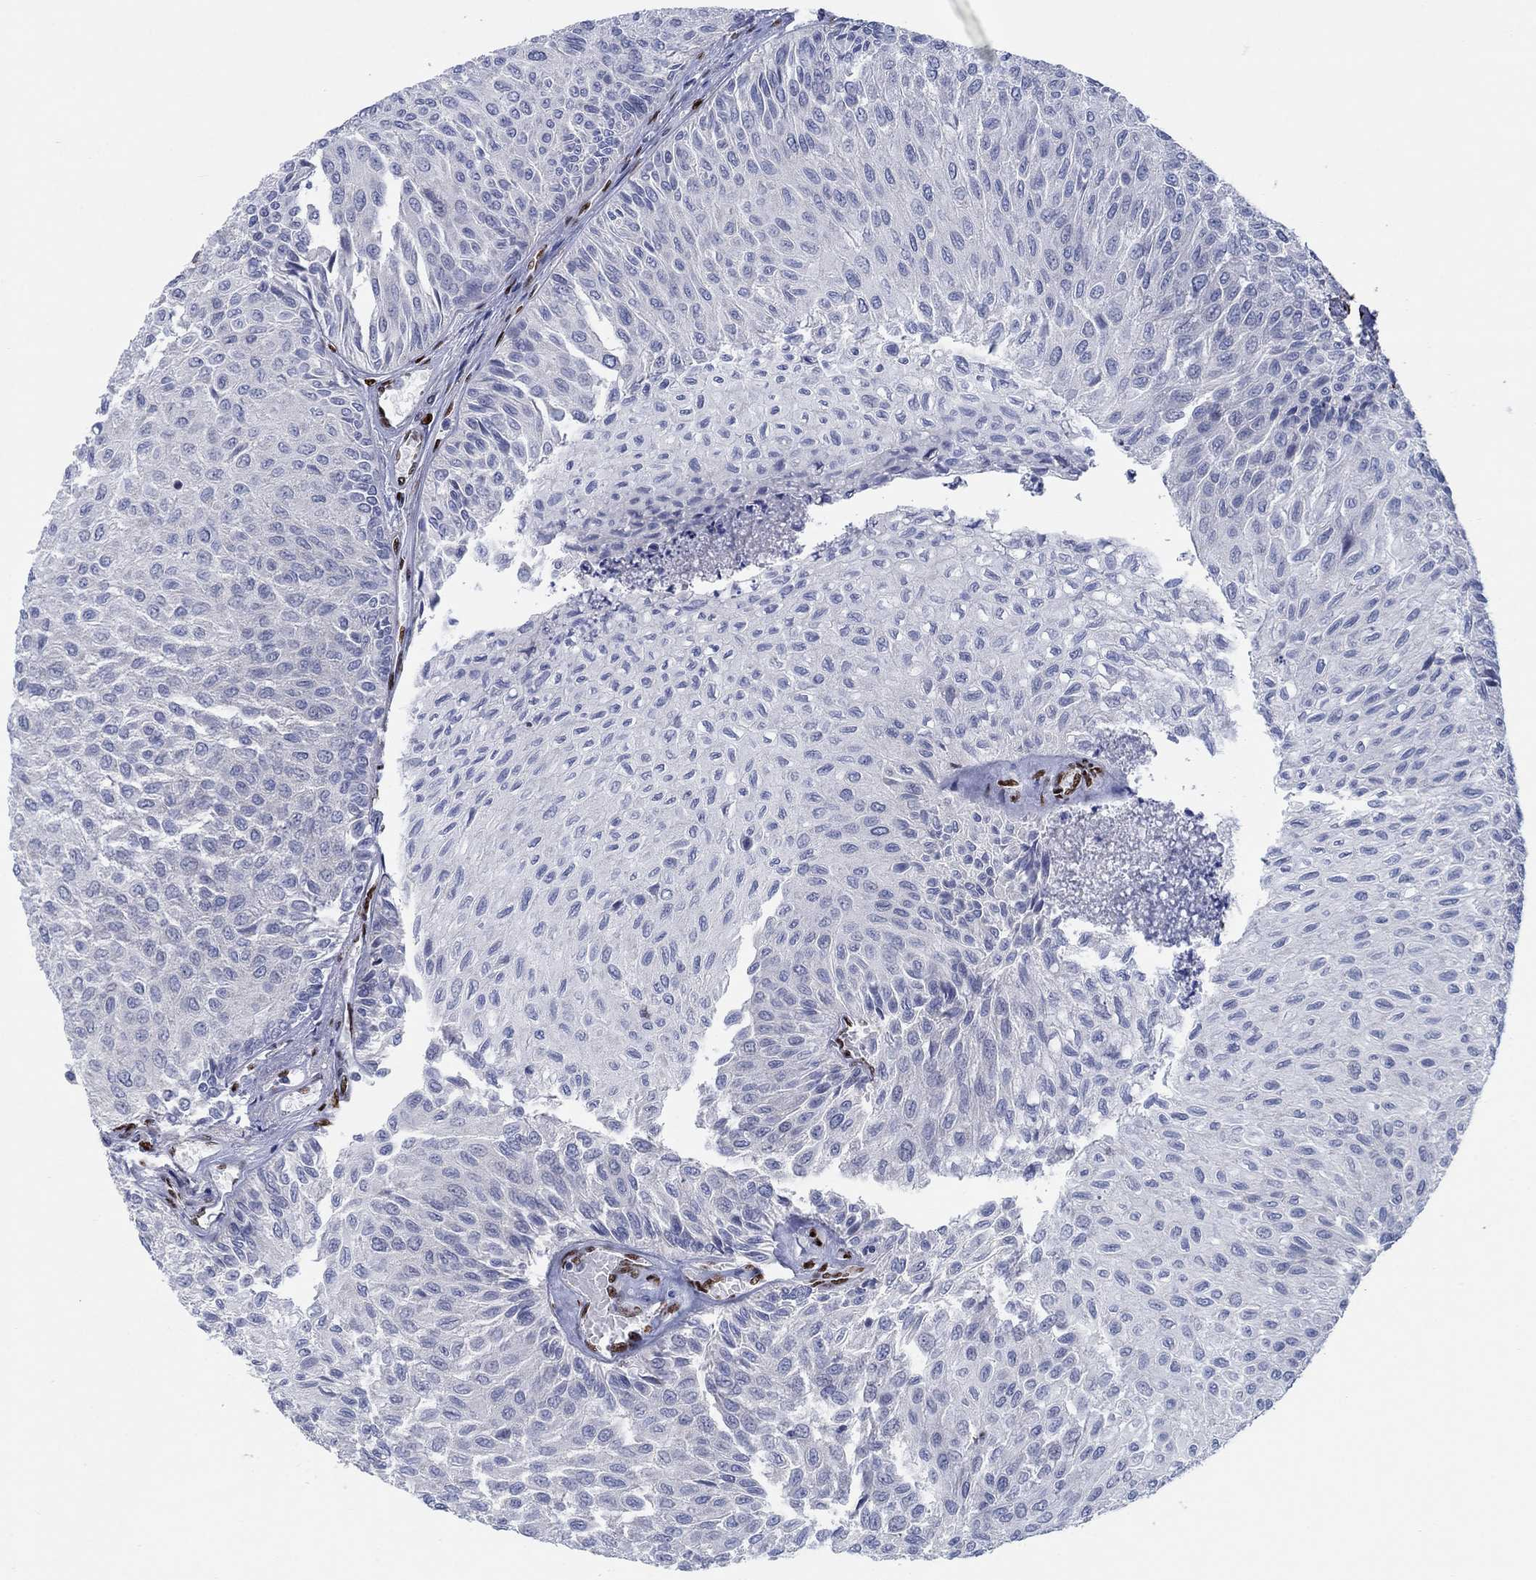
{"staining": {"intensity": "negative", "quantity": "none", "location": "none"}, "tissue": "urothelial cancer", "cell_type": "Tumor cells", "image_type": "cancer", "snomed": [{"axis": "morphology", "description": "Urothelial carcinoma, Low grade"}, {"axis": "topography", "description": "Urinary bladder"}], "caption": "DAB (3,3'-diaminobenzidine) immunohistochemical staining of human low-grade urothelial carcinoma displays no significant expression in tumor cells.", "gene": "ZEB1", "patient": {"sex": "male", "age": 78}}